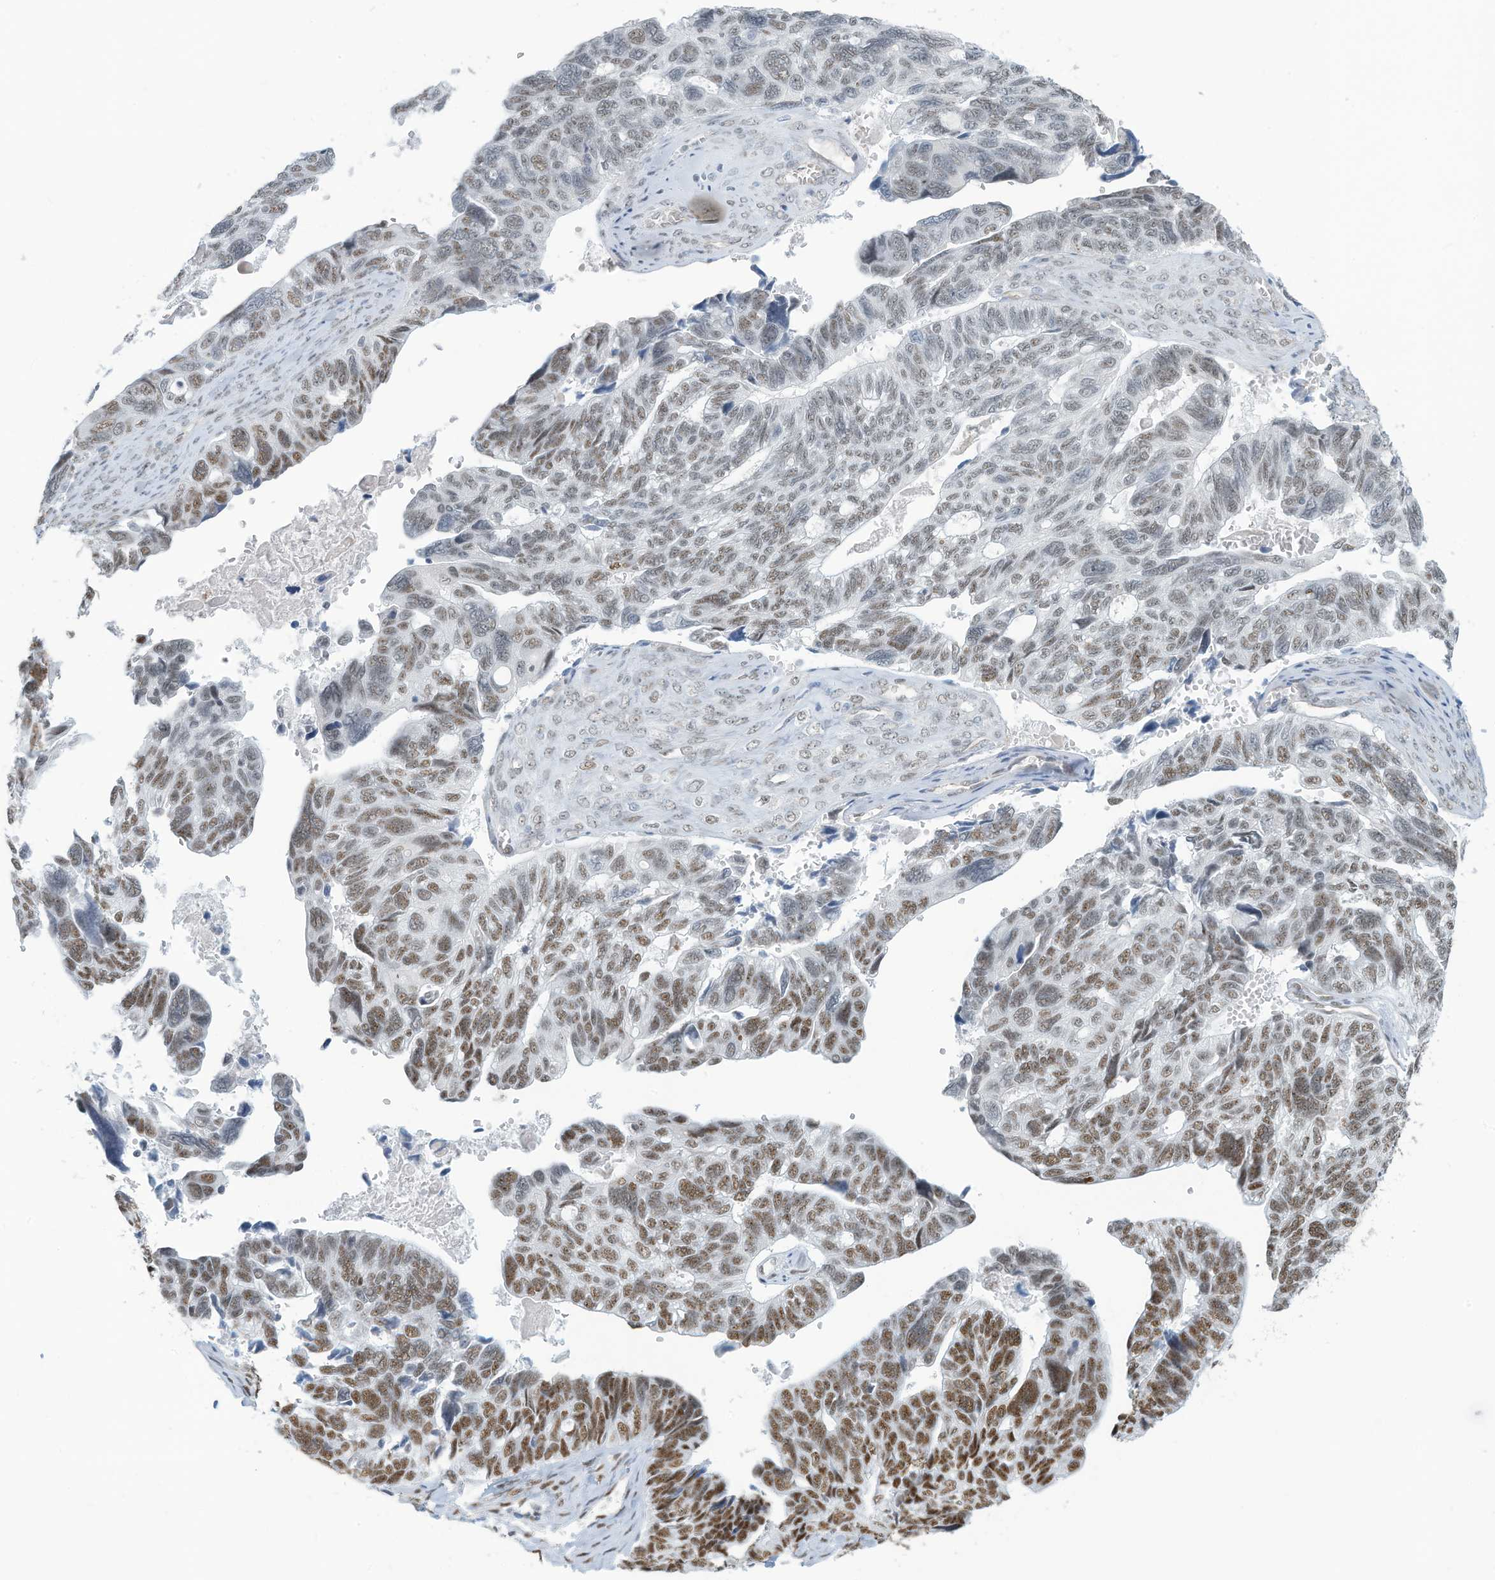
{"staining": {"intensity": "moderate", "quantity": ">75%", "location": "nuclear"}, "tissue": "ovarian cancer", "cell_type": "Tumor cells", "image_type": "cancer", "snomed": [{"axis": "morphology", "description": "Cystadenocarcinoma, serous, NOS"}, {"axis": "topography", "description": "Ovary"}], "caption": "Human ovarian cancer (serous cystadenocarcinoma) stained with a brown dye reveals moderate nuclear positive staining in approximately >75% of tumor cells.", "gene": "SARNP", "patient": {"sex": "female", "age": 79}}